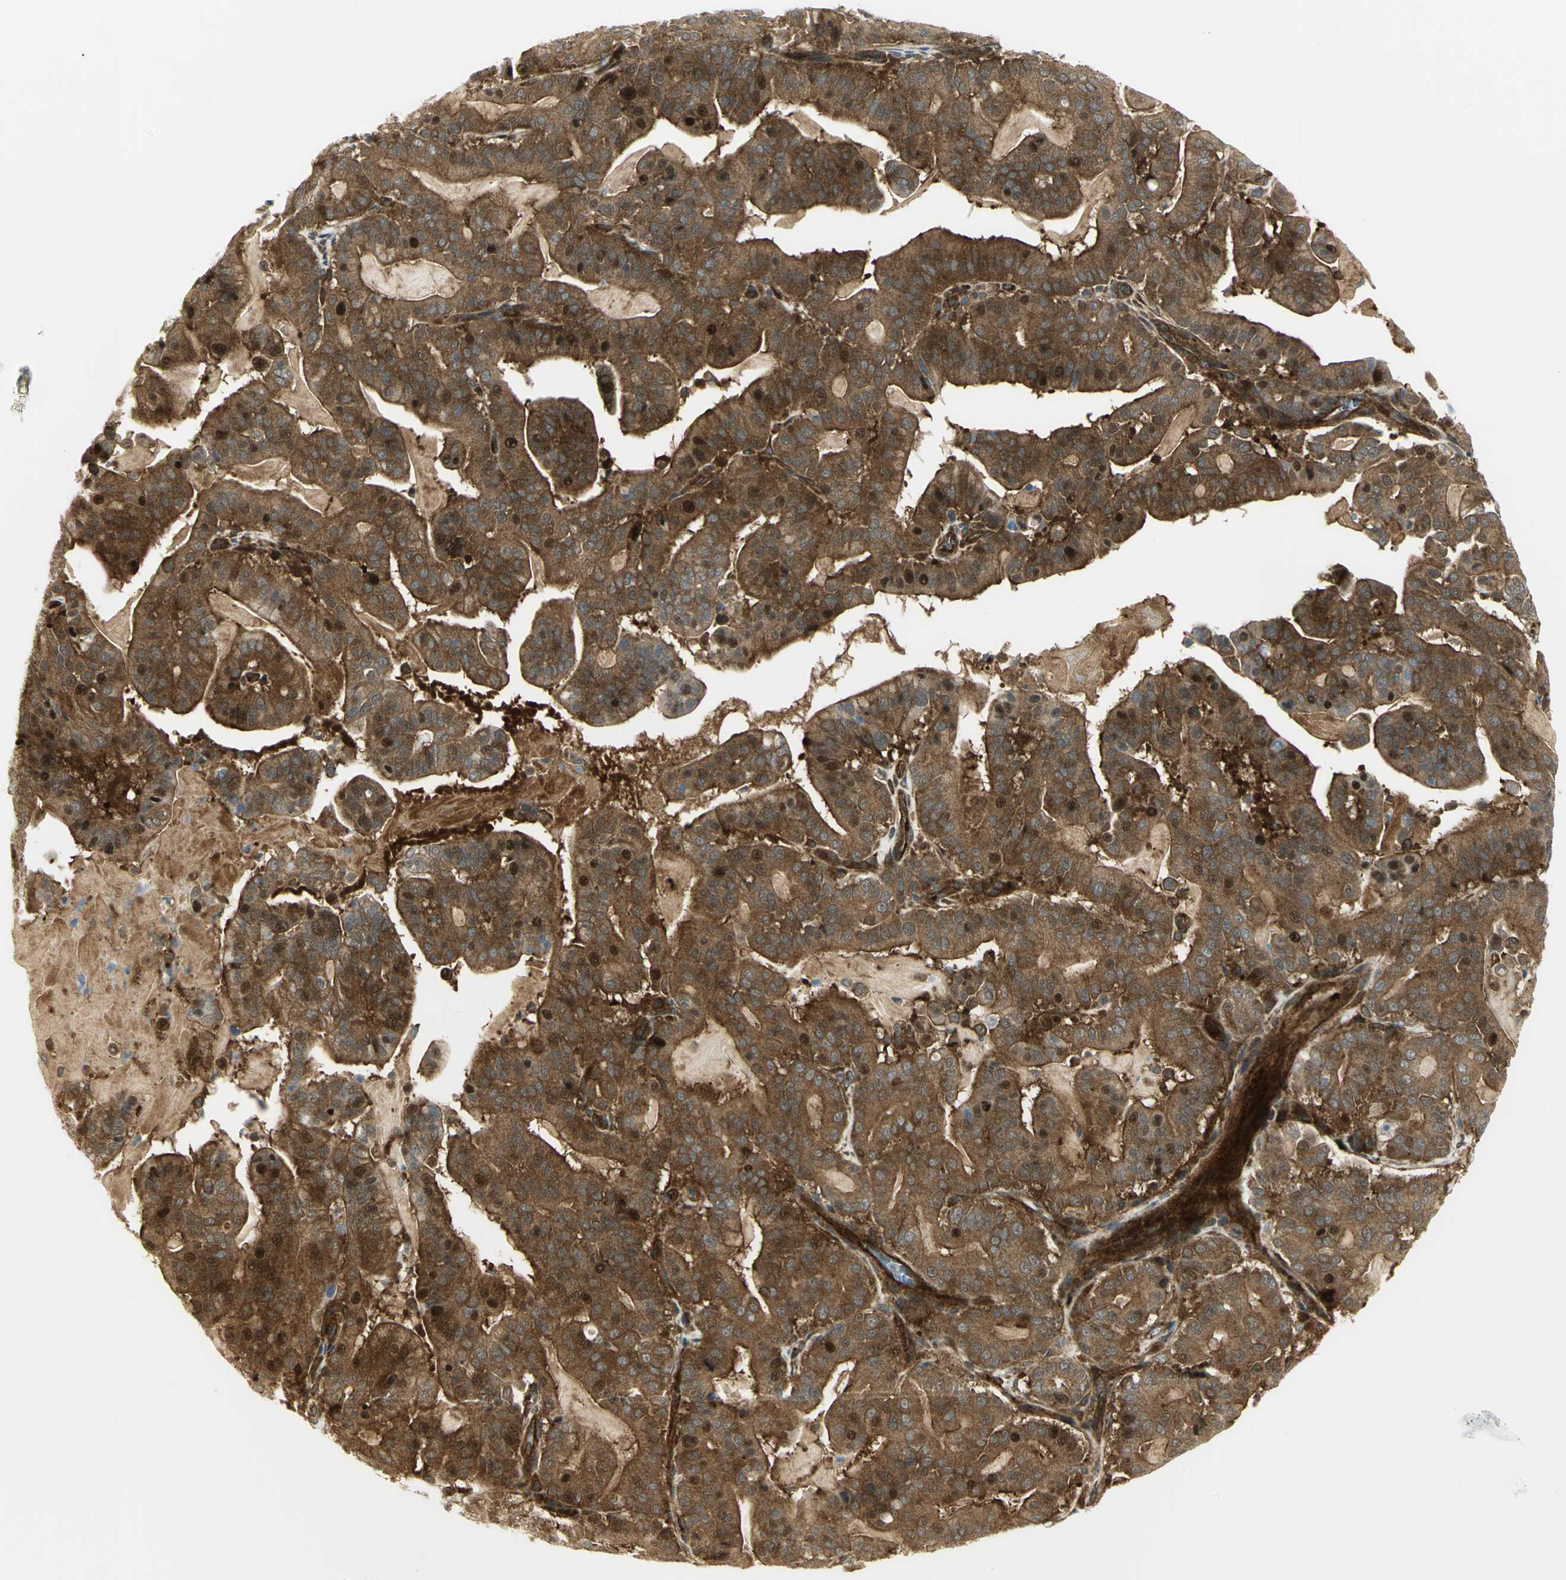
{"staining": {"intensity": "strong", "quantity": ">75%", "location": "cytoplasmic/membranous"}, "tissue": "pancreatic cancer", "cell_type": "Tumor cells", "image_type": "cancer", "snomed": [{"axis": "morphology", "description": "Adenocarcinoma, NOS"}, {"axis": "topography", "description": "Pancreas"}], "caption": "Strong cytoplasmic/membranous protein expression is appreciated in about >75% of tumor cells in pancreatic cancer.", "gene": "EEA1", "patient": {"sex": "male", "age": 63}}